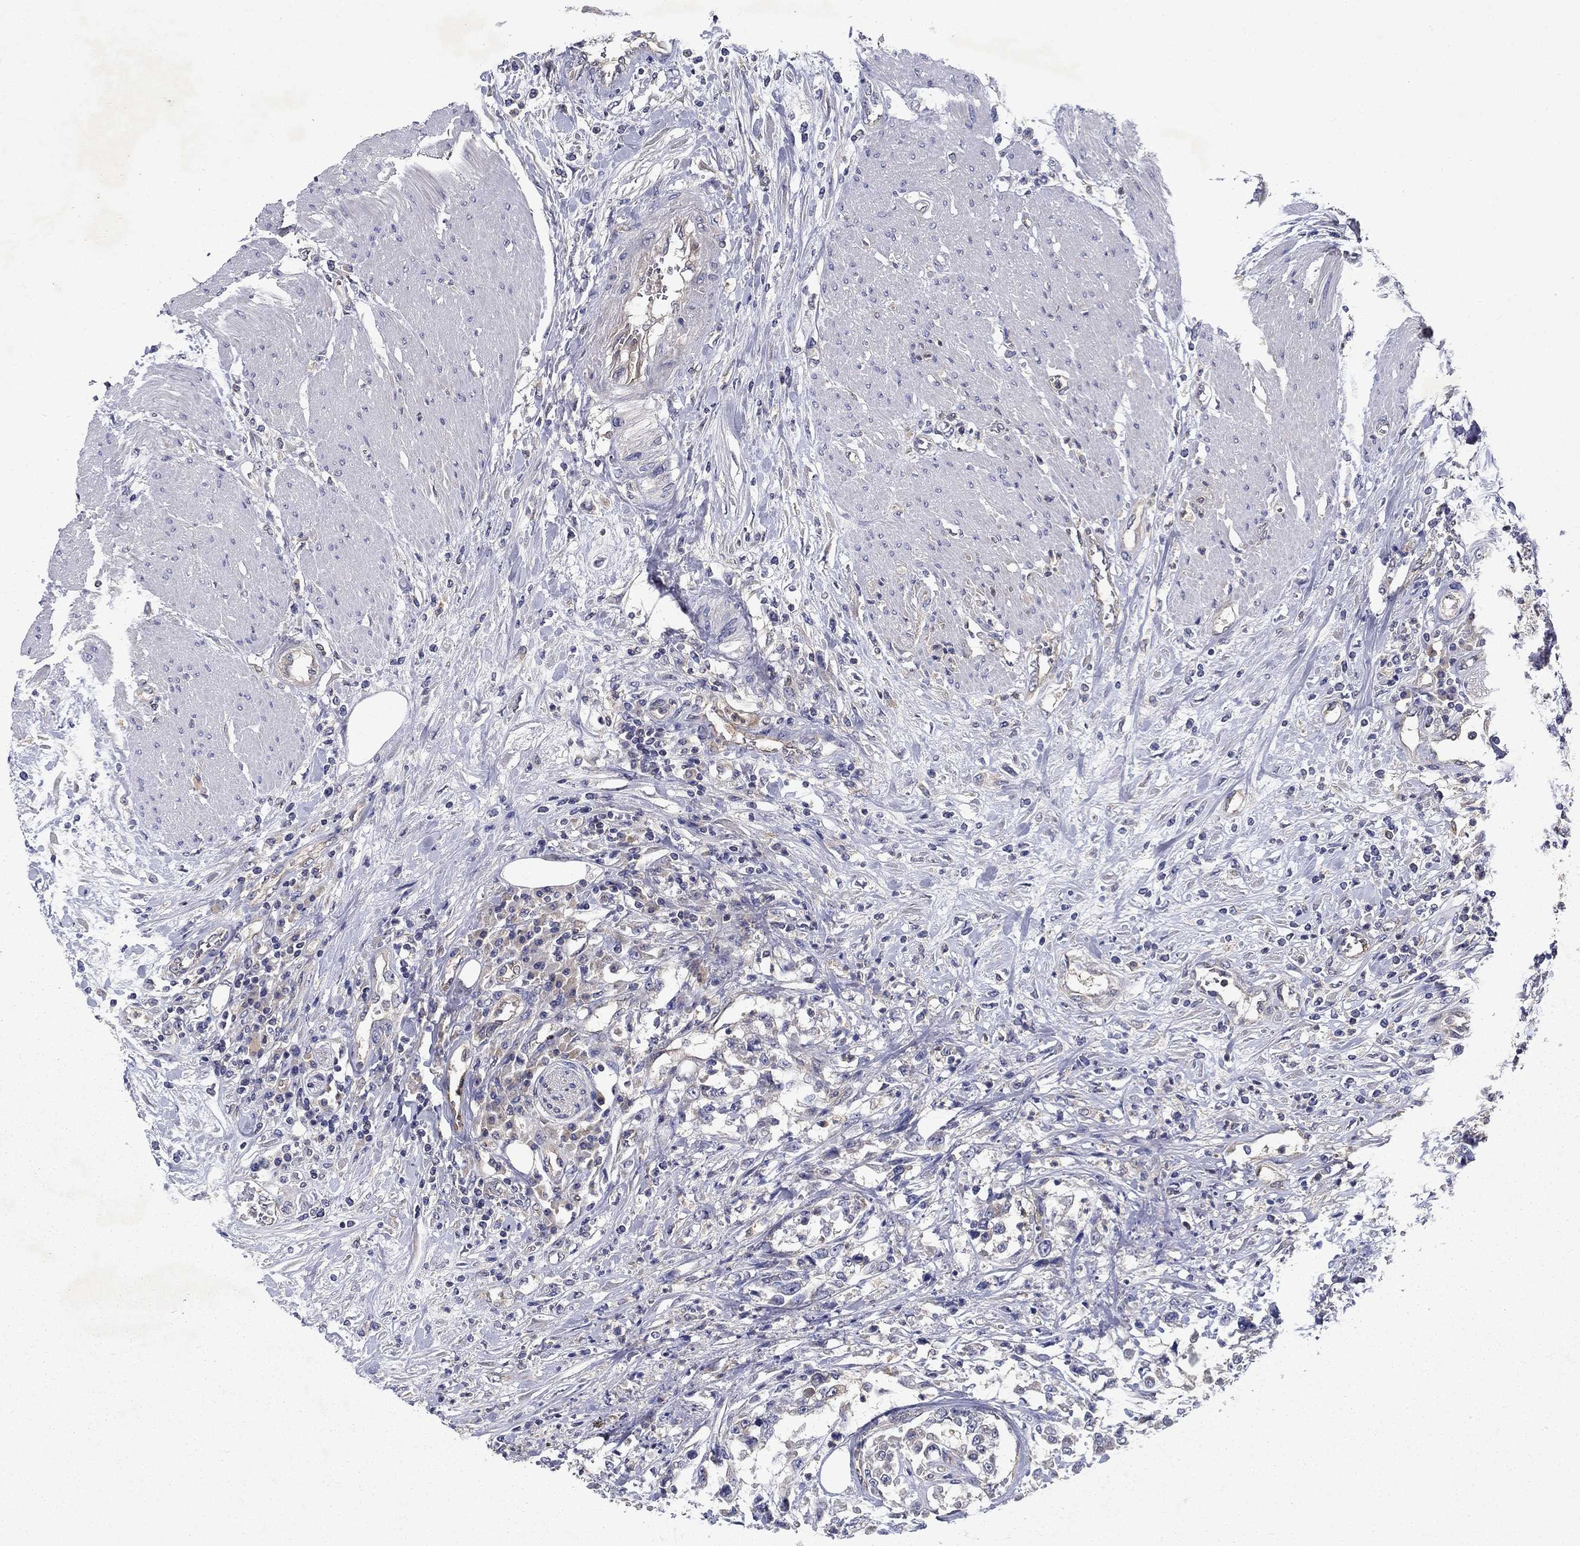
{"staining": {"intensity": "negative", "quantity": "none", "location": "none"}, "tissue": "urothelial cancer", "cell_type": "Tumor cells", "image_type": "cancer", "snomed": [{"axis": "morphology", "description": "Urothelial carcinoma, High grade"}, {"axis": "topography", "description": "Urinary bladder"}], "caption": "Immunohistochemistry image of human urothelial cancer stained for a protein (brown), which reveals no positivity in tumor cells.", "gene": "GLTP", "patient": {"sex": "male", "age": 46}}